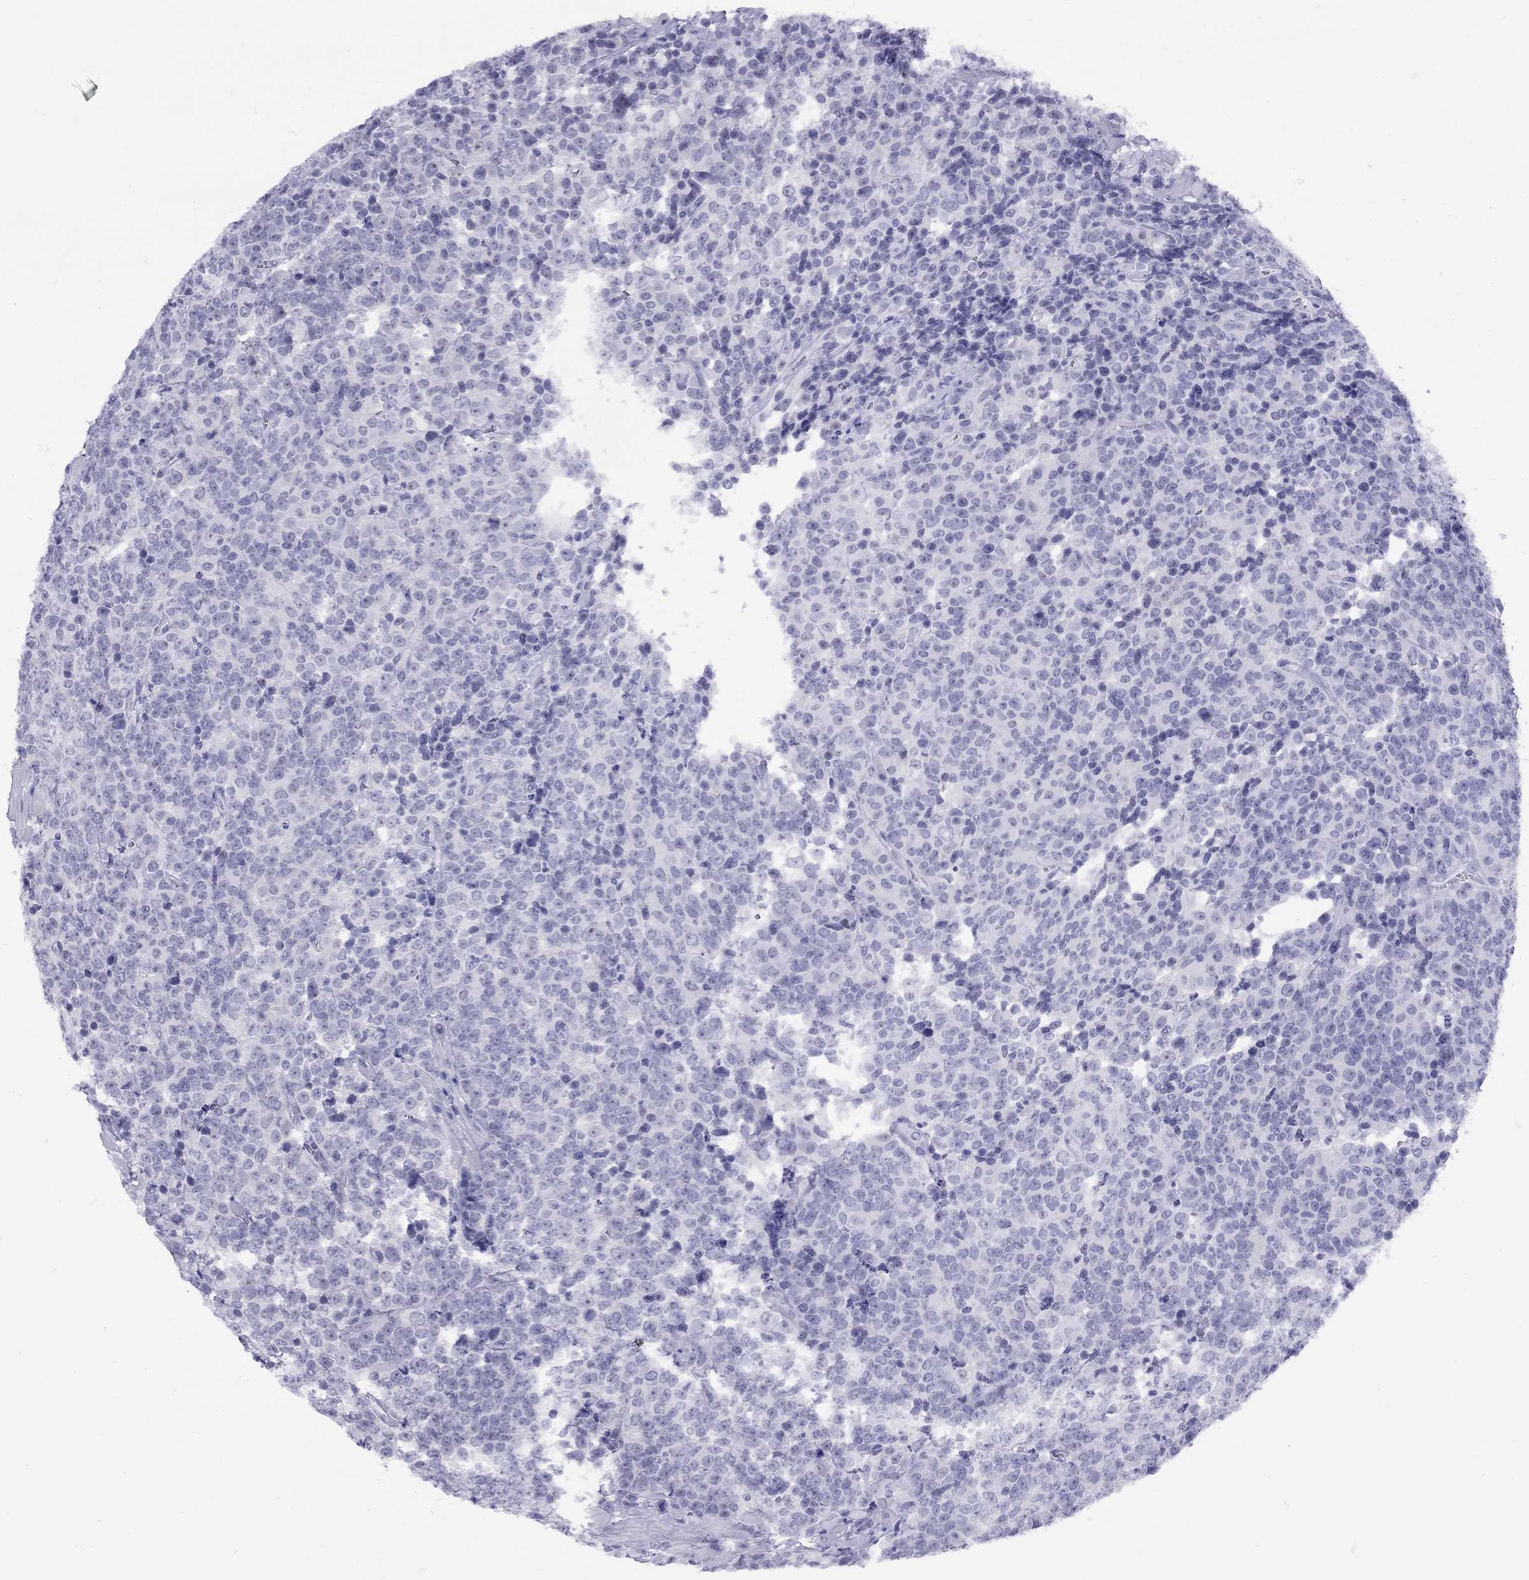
{"staining": {"intensity": "negative", "quantity": "none", "location": "none"}, "tissue": "prostate cancer", "cell_type": "Tumor cells", "image_type": "cancer", "snomed": [{"axis": "morphology", "description": "Adenocarcinoma, NOS"}, {"axis": "topography", "description": "Prostate"}], "caption": "An IHC micrograph of prostate cancer (adenocarcinoma) is shown. There is no staining in tumor cells of prostate cancer (adenocarcinoma).", "gene": "LYAR", "patient": {"sex": "male", "age": 67}}